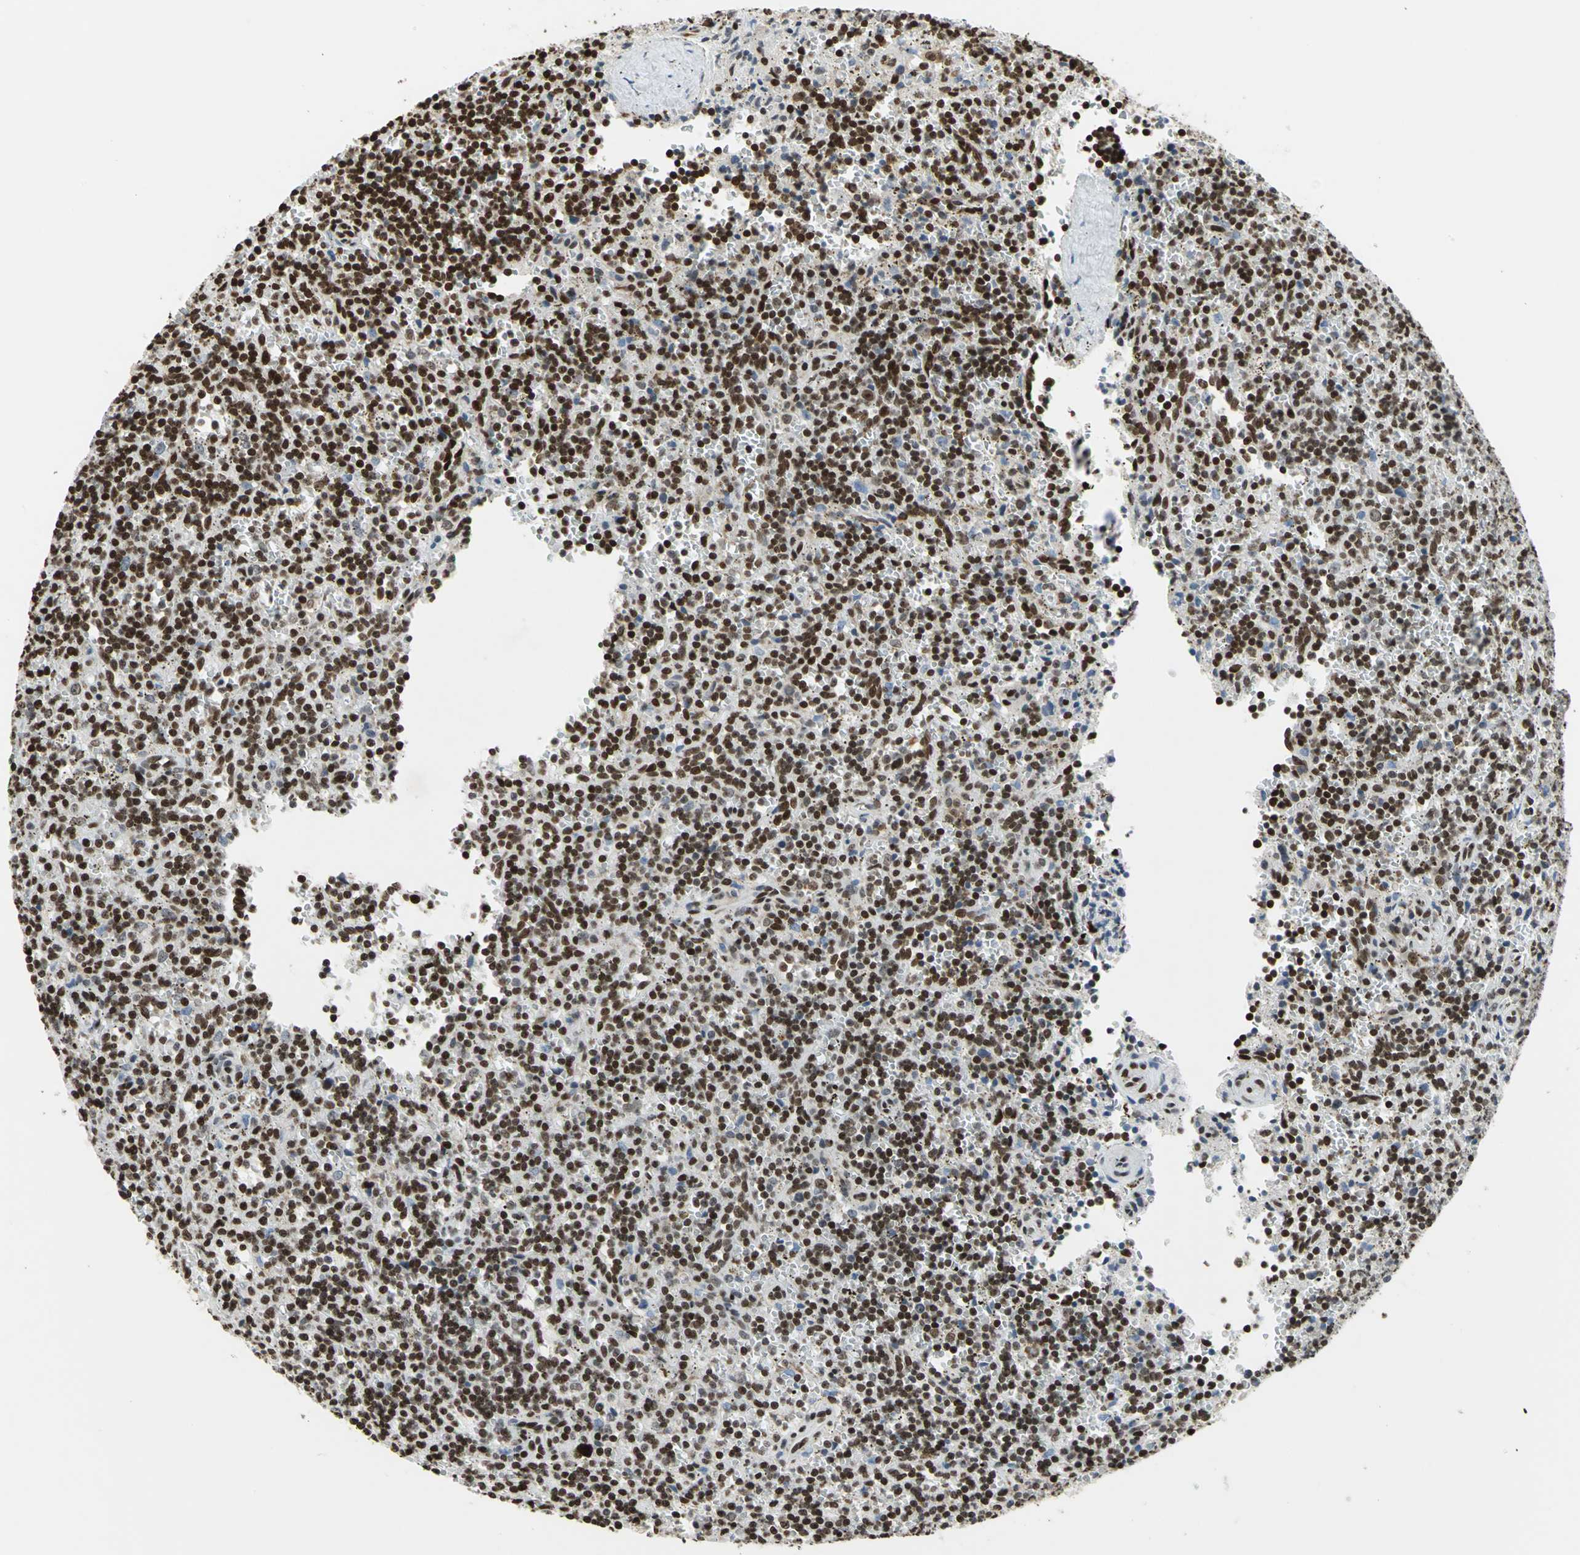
{"staining": {"intensity": "strong", "quantity": ">75%", "location": "nuclear"}, "tissue": "lymphoma", "cell_type": "Tumor cells", "image_type": "cancer", "snomed": [{"axis": "morphology", "description": "Malignant lymphoma, non-Hodgkin's type, Low grade"}, {"axis": "topography", "description": "Spleen"}], "caption": "Lymphoma stained with a protein marker shows strong staining in tumor cells.", "gene": "HMGB1", "patient": {"sex": "male", "age": 73}}